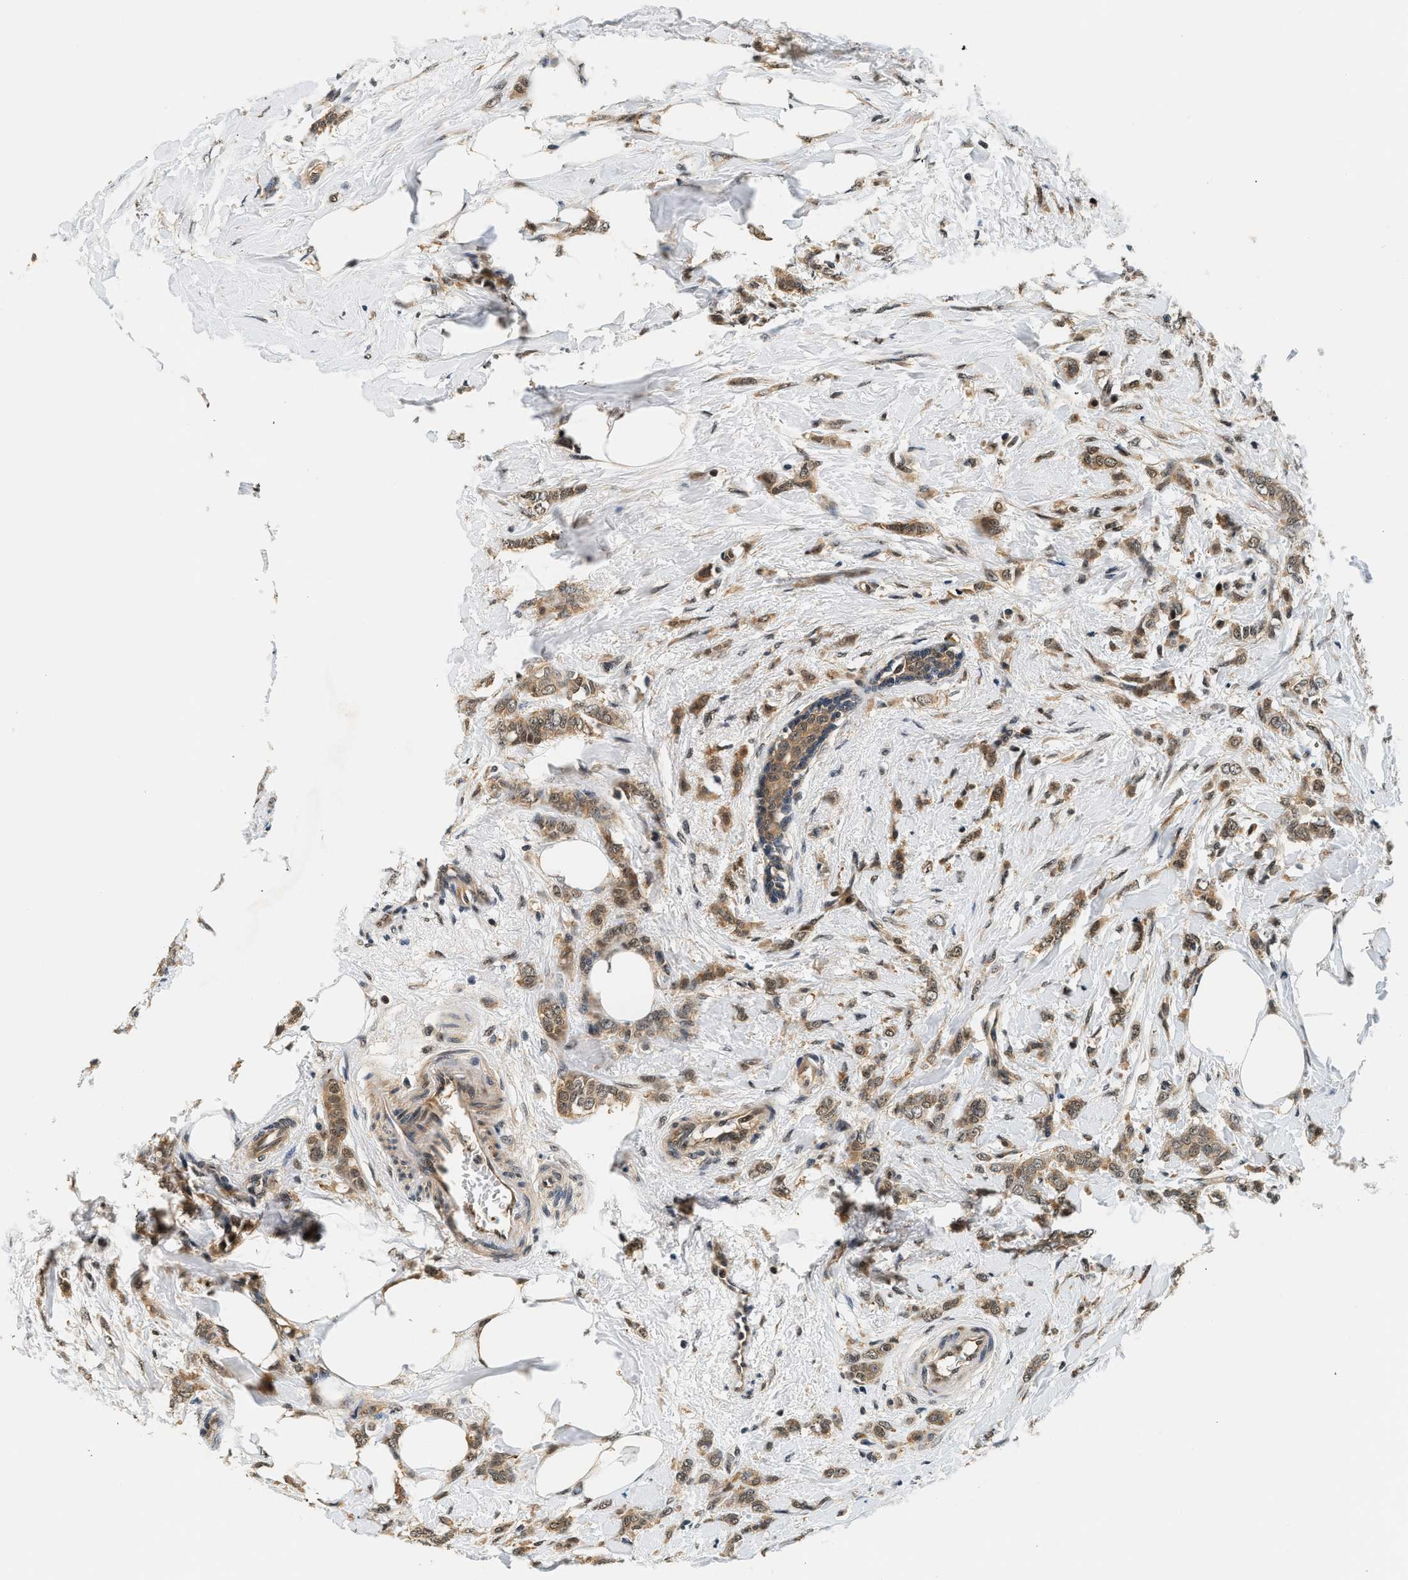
{"staining": {"intensity": "moderate", "quantity": ">75%", "location": "cytoplasmic/membranous,nuclear"}, "tissue": "breast cancer", "cell_type": "Tumor cells", "image_type": "cancer", "snomed": [{"axis": "morphology", "description": "Lobular carcinoma, in situ"}, {"axis": "morphology", "description": "Lobular carcinoma"}, {"axis": "topography", "description": "Breast"}], "caption": "Moderate cytoplasmic/membranous and nuclear protein expression is present in approximately >75% of tumor cells in breast lobular carcinoma. (Stains: DAB in brown, nuclei in blue, Microscopy: brightfield microscopy at high magnification).", "gene": "PSMD3", "patient": {"sex": "female", "age": 41}}